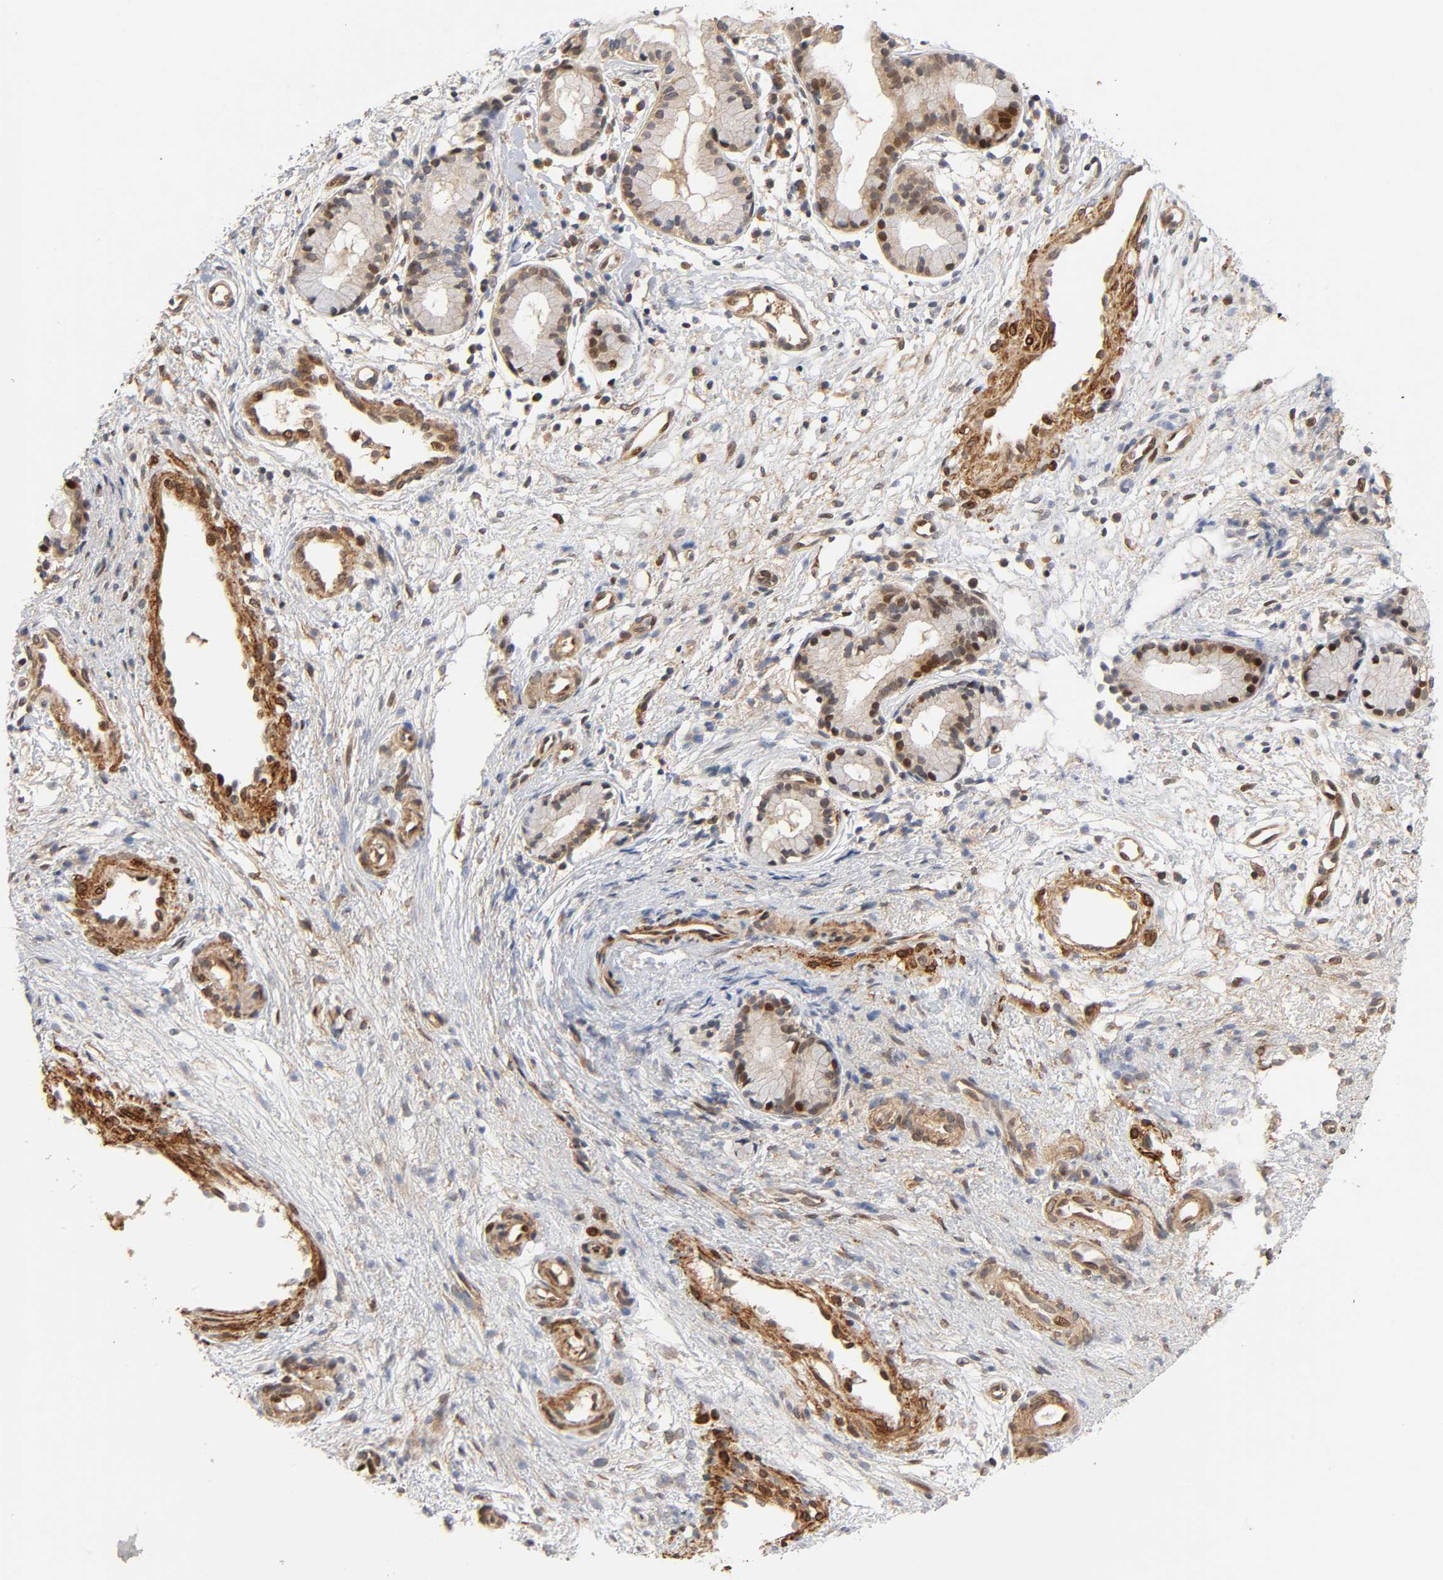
{"staining": {"intensity": "moderate", "quantity": ">75%", "location": "cytoplasmic/membranous,nuclear"}, "tissue": "nasopharynx", "cell_type": "Respiratory epithelial cells", "image_type": "normal", "snomed": [{"axis": "morphology", "description": "Normal tissue, NOS"}, {"axis": "topography", "description": "Nasopharynx"}], "caption": "DAB immunohistochemical staining of normal nasopharynx displays moderate cytoplasmic/membranous,nuclear protein staining in about >75% of respiratory epithelial cells.", "gene": "NEMF", "patient": {"sex": "male", "age": 21}}